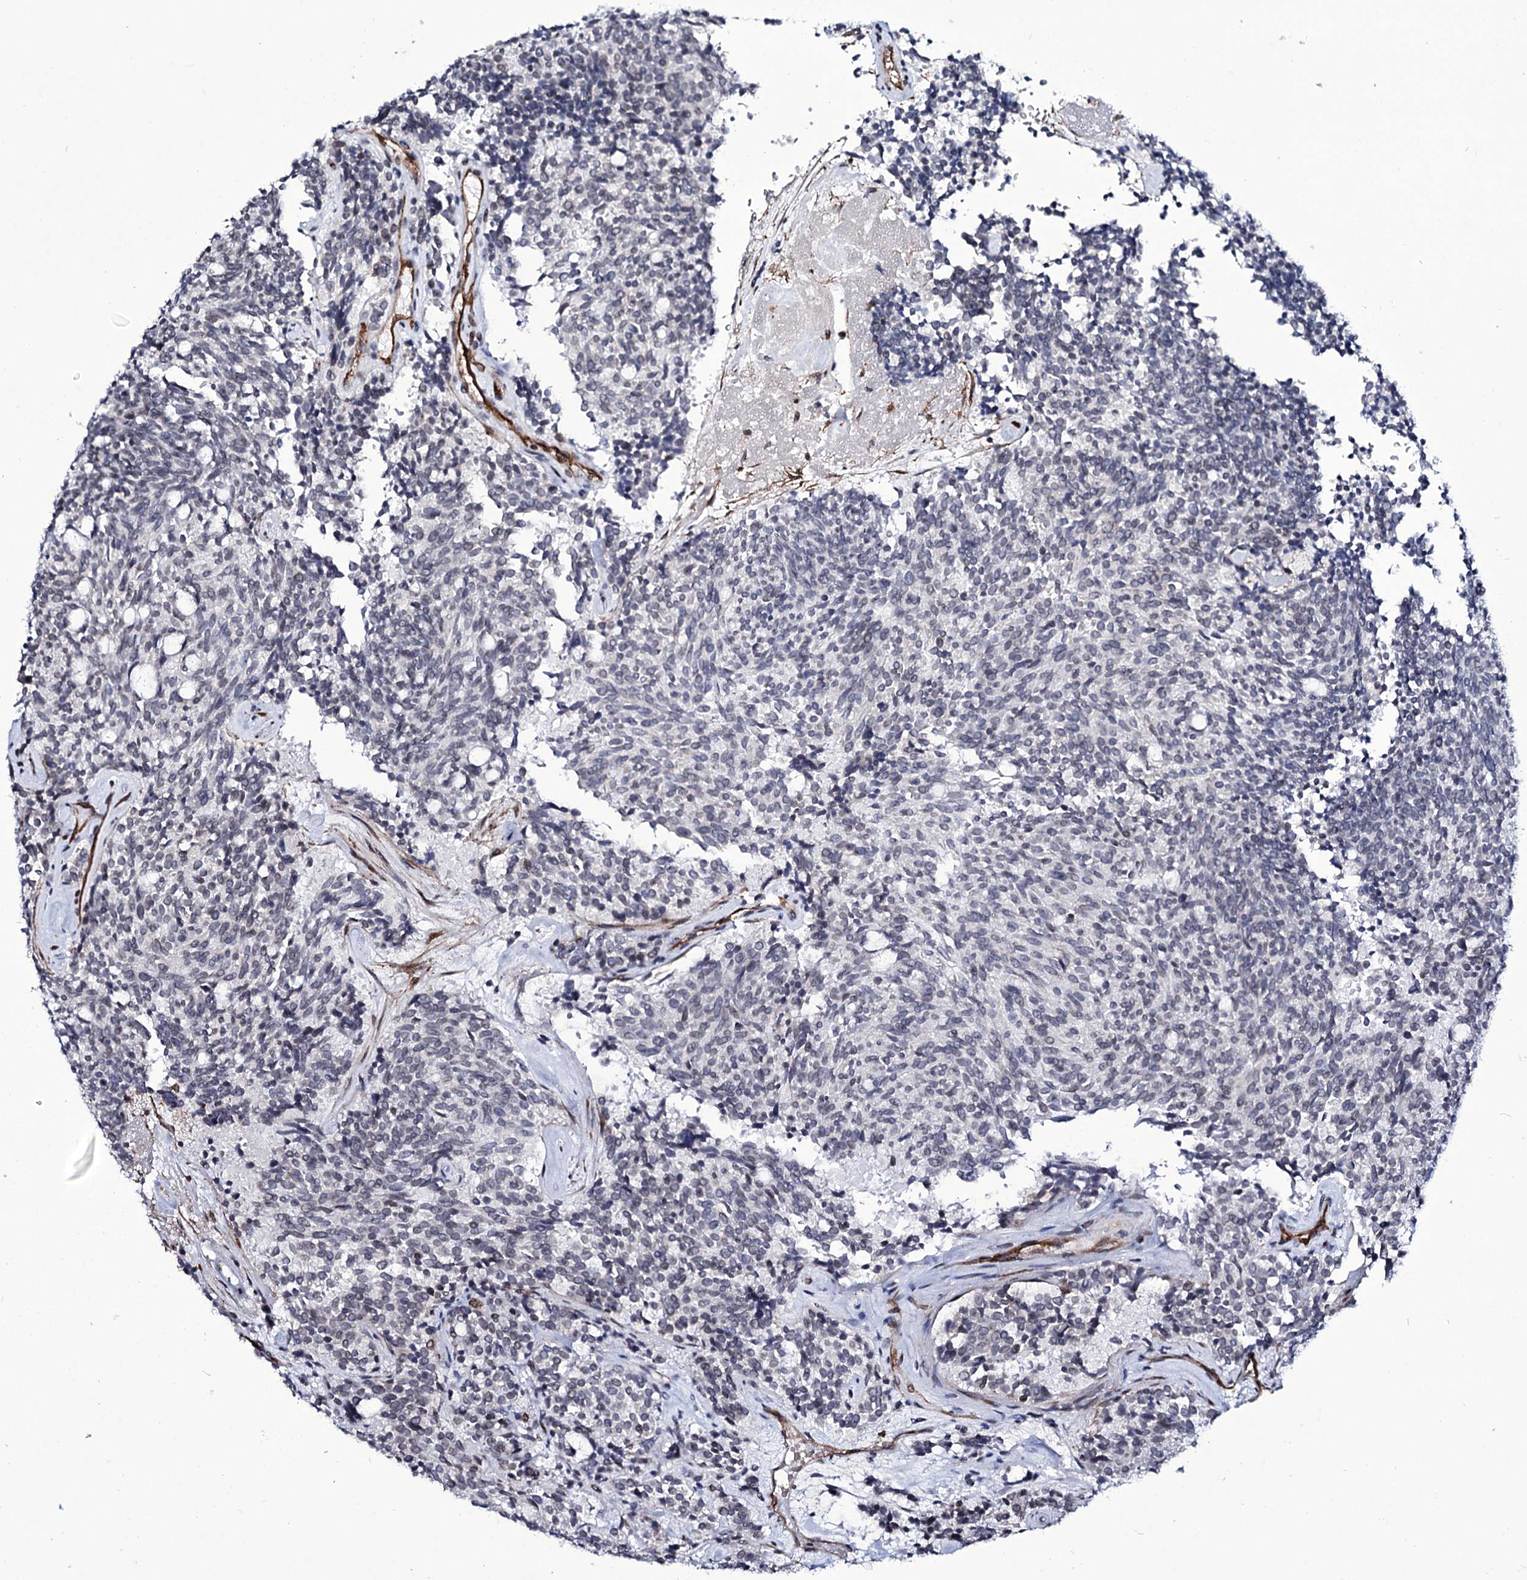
{"staining": {"intensity": "negative", "quantity": "none", "location": "none"}, "tissue": "carcinoid", "cell_type": "Tumor cells", "image_type": "cancer", "snomed": [{"axis": "morphology", "description": "Carcinoid, malignant, NOS"}, {"axis": "topography", "description": "Pancreas"}], "caption": "A high-resolution image shows IHC staining of carcinoid (malignant), which demonstrates no significant positivity in tumor cells. (IHC, brightfield microscopy, high magnification).", "gene": "ZC3H12C", "patient": {"sex": "female", "age": 54}}